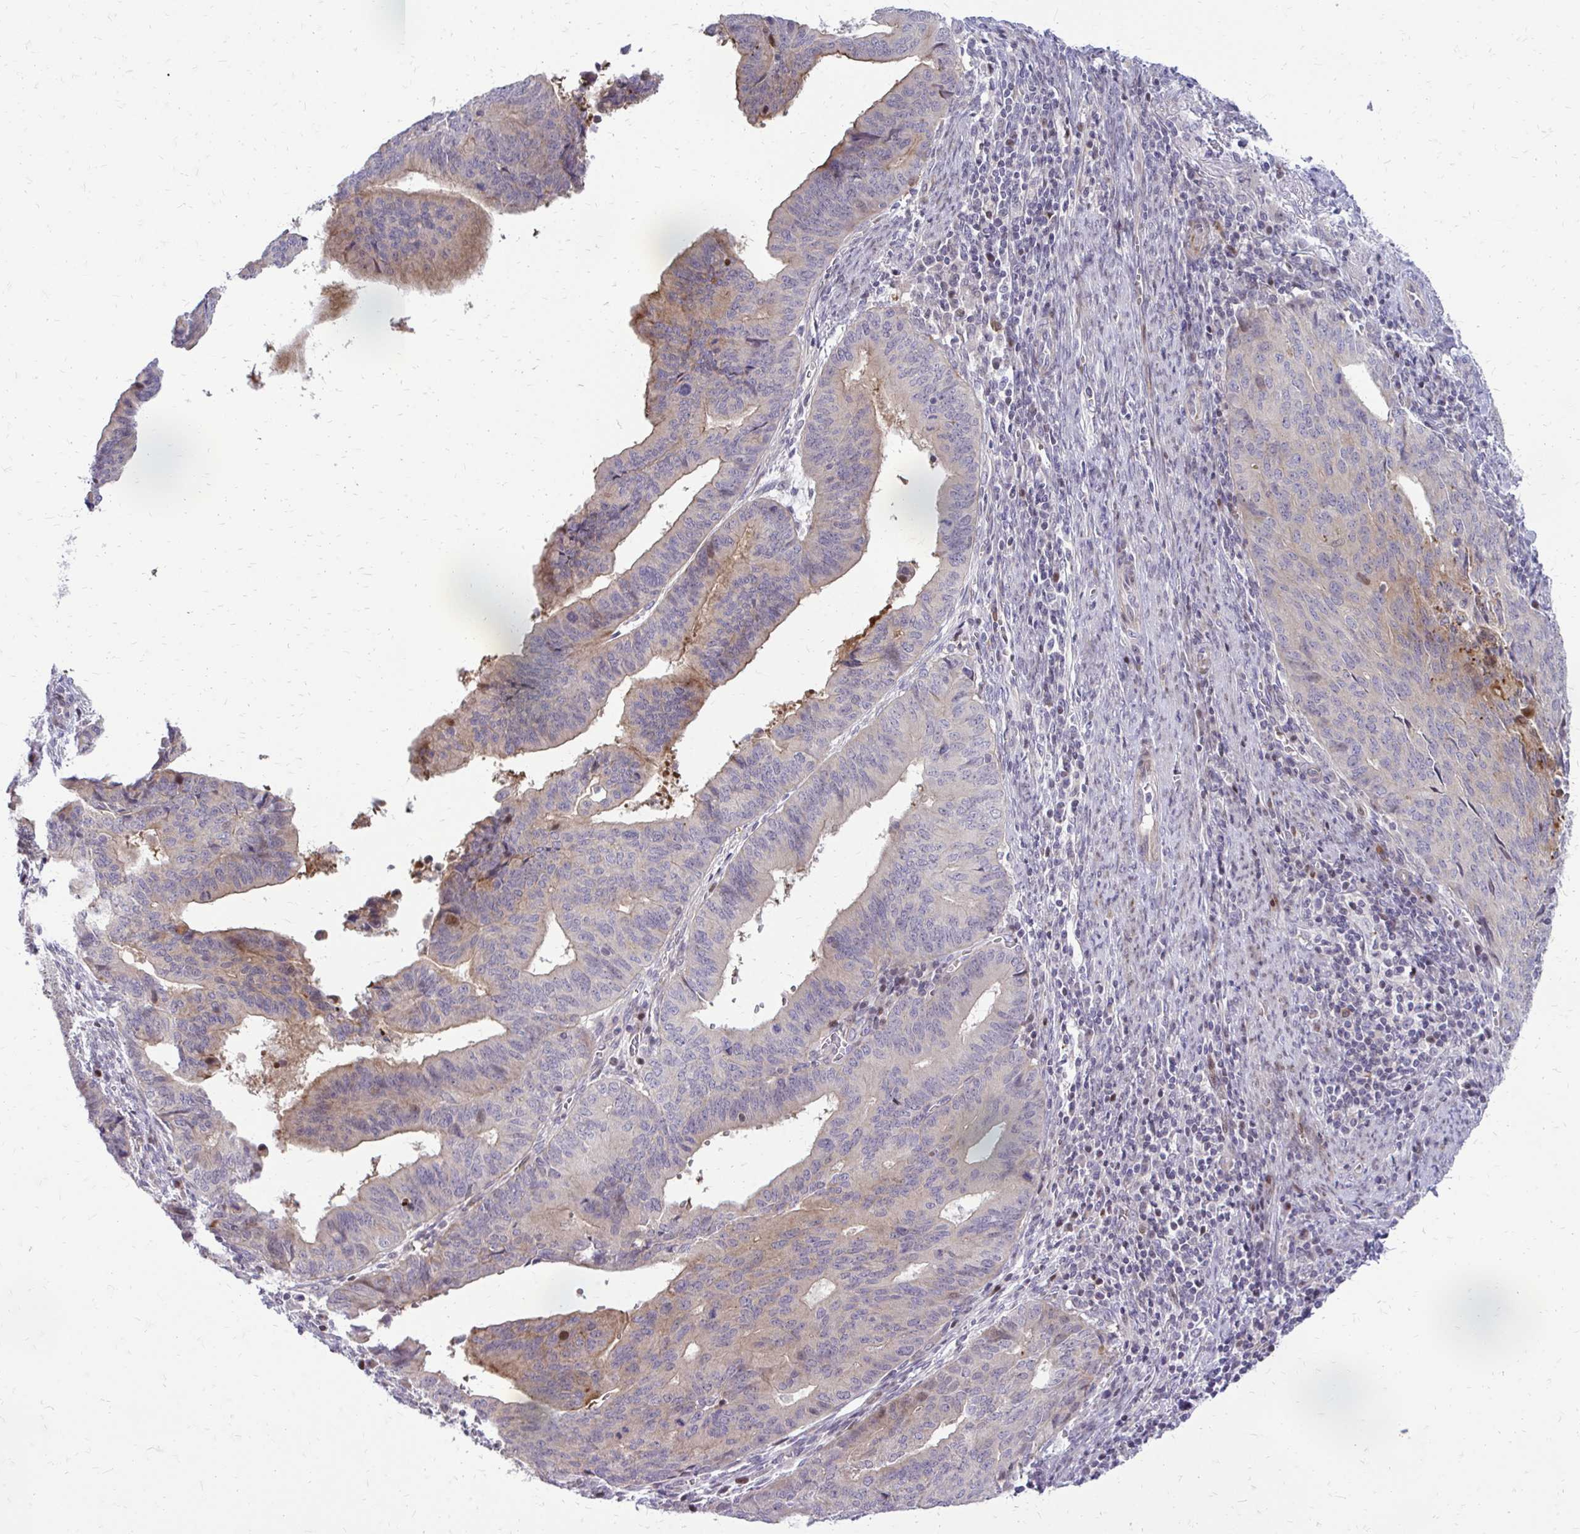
{"staining": {"intensity": "weak", "quantity": "<25%", "location": "cytoplasmic/membranous"}, "tissue": "endometrial cancer", "cell_type": "Tumor cells", "image_type": "cancer", "snomed": [{"axis": "morphology", "description": "Adenocarcinoma, NOS"}, {"axis": "topography", "description": "Endometrium"}], "caption": "IHC of endometrial adenocarcinoma reveals no staining in tumor cells.", "gene": "PPDPFL", "patient": {"sex": "female", "age": 65}}